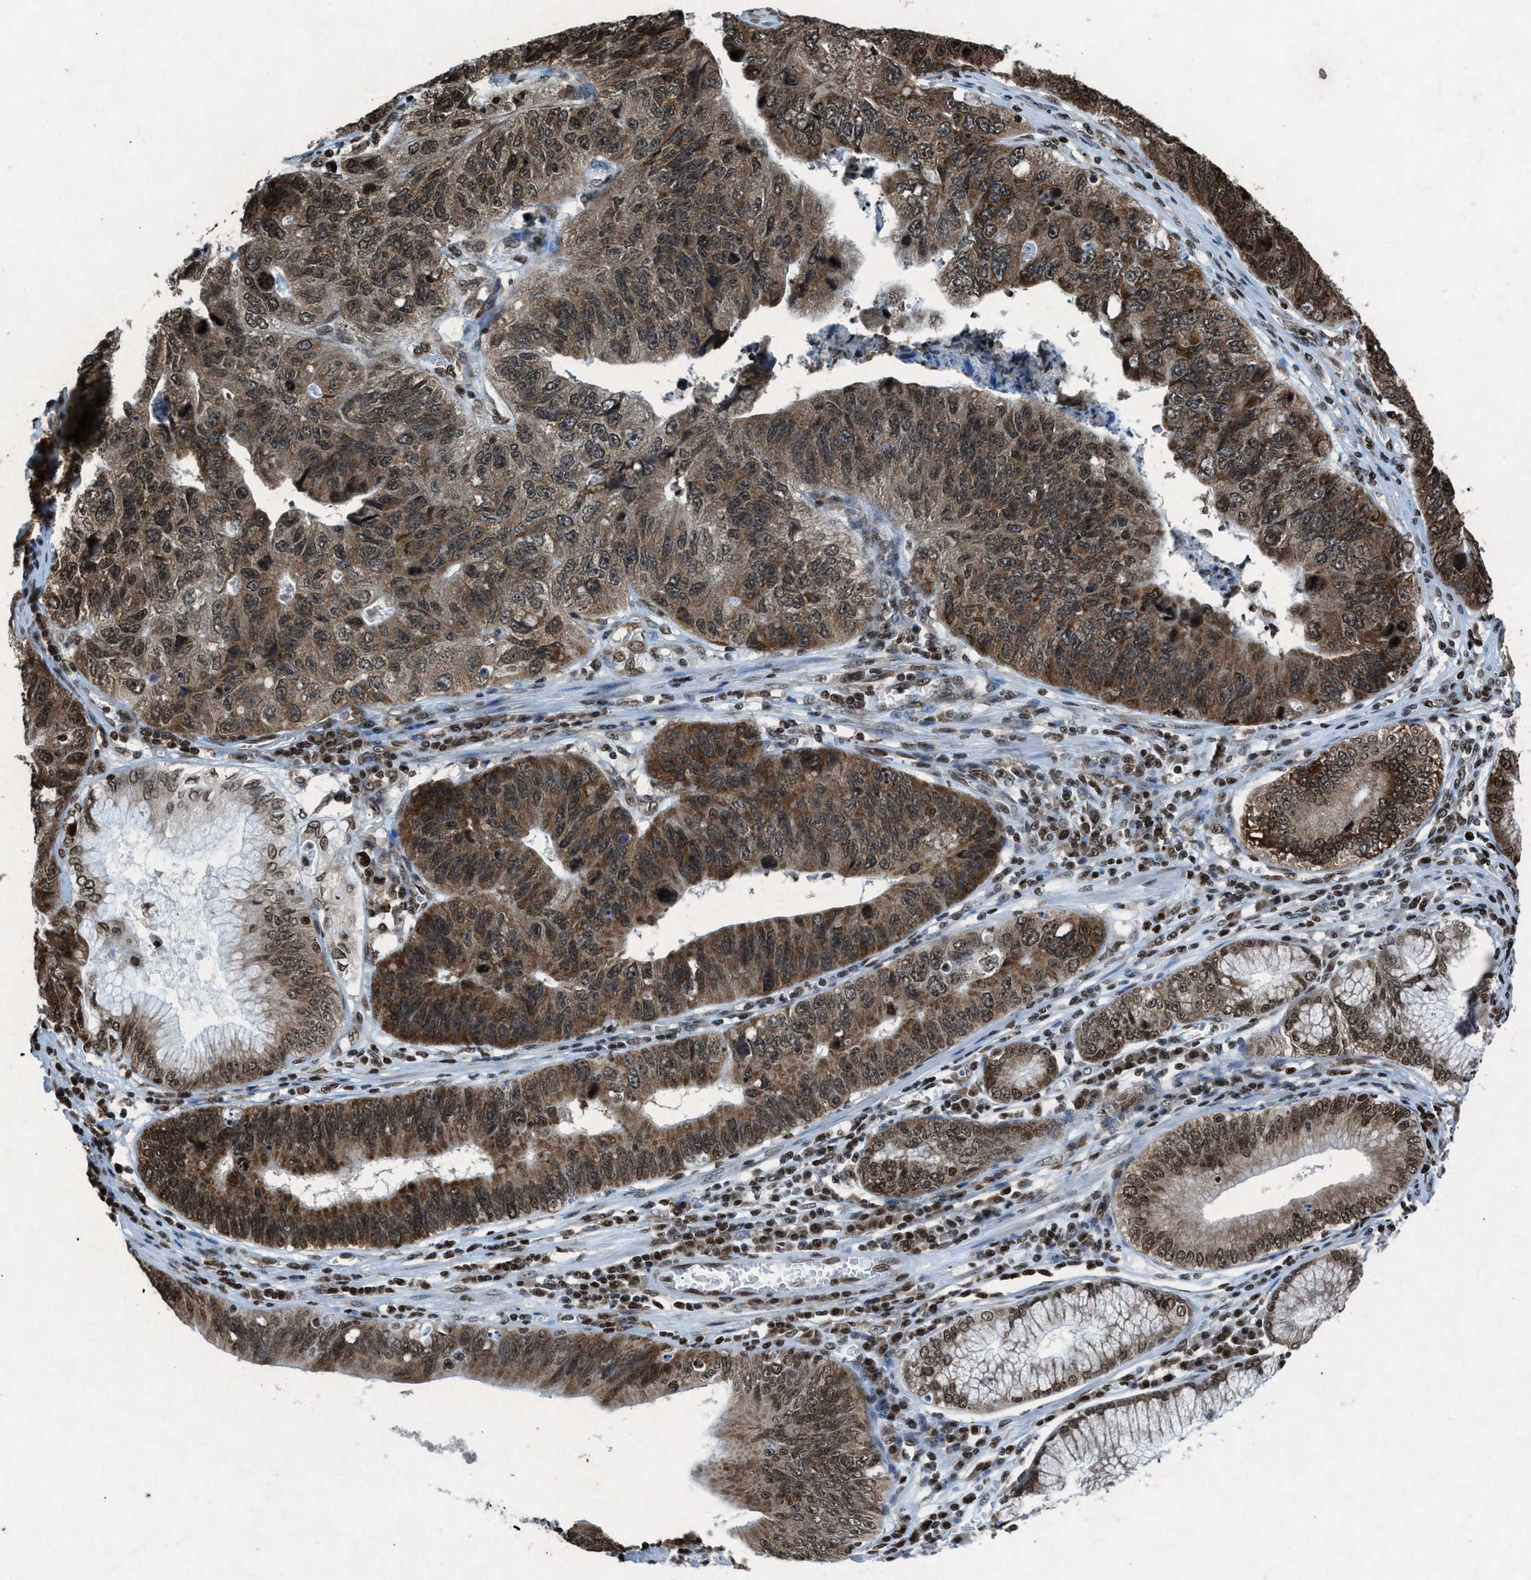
{"staining": {"intensity": "moderate", "quantity": ">75%", "location": "cytoplasmic/membranous,nuclear"}, "tissue": "stomach cancer", "cell_type": "Tumor cells", "image_type": "cancer", "snomed": [{"axis": "morphology", "description": "Adenocarcinoma, NOS"}, {"axis": "topography", "description": "Stomach"}], "caption": "Protein staining reveals moderate cytoplasmic/membranous and nuclear positivity in about >75% of tumor cells in stomach cancer.", "gene": "NXF1", "patient": {"sex": "male", "age": 59}}